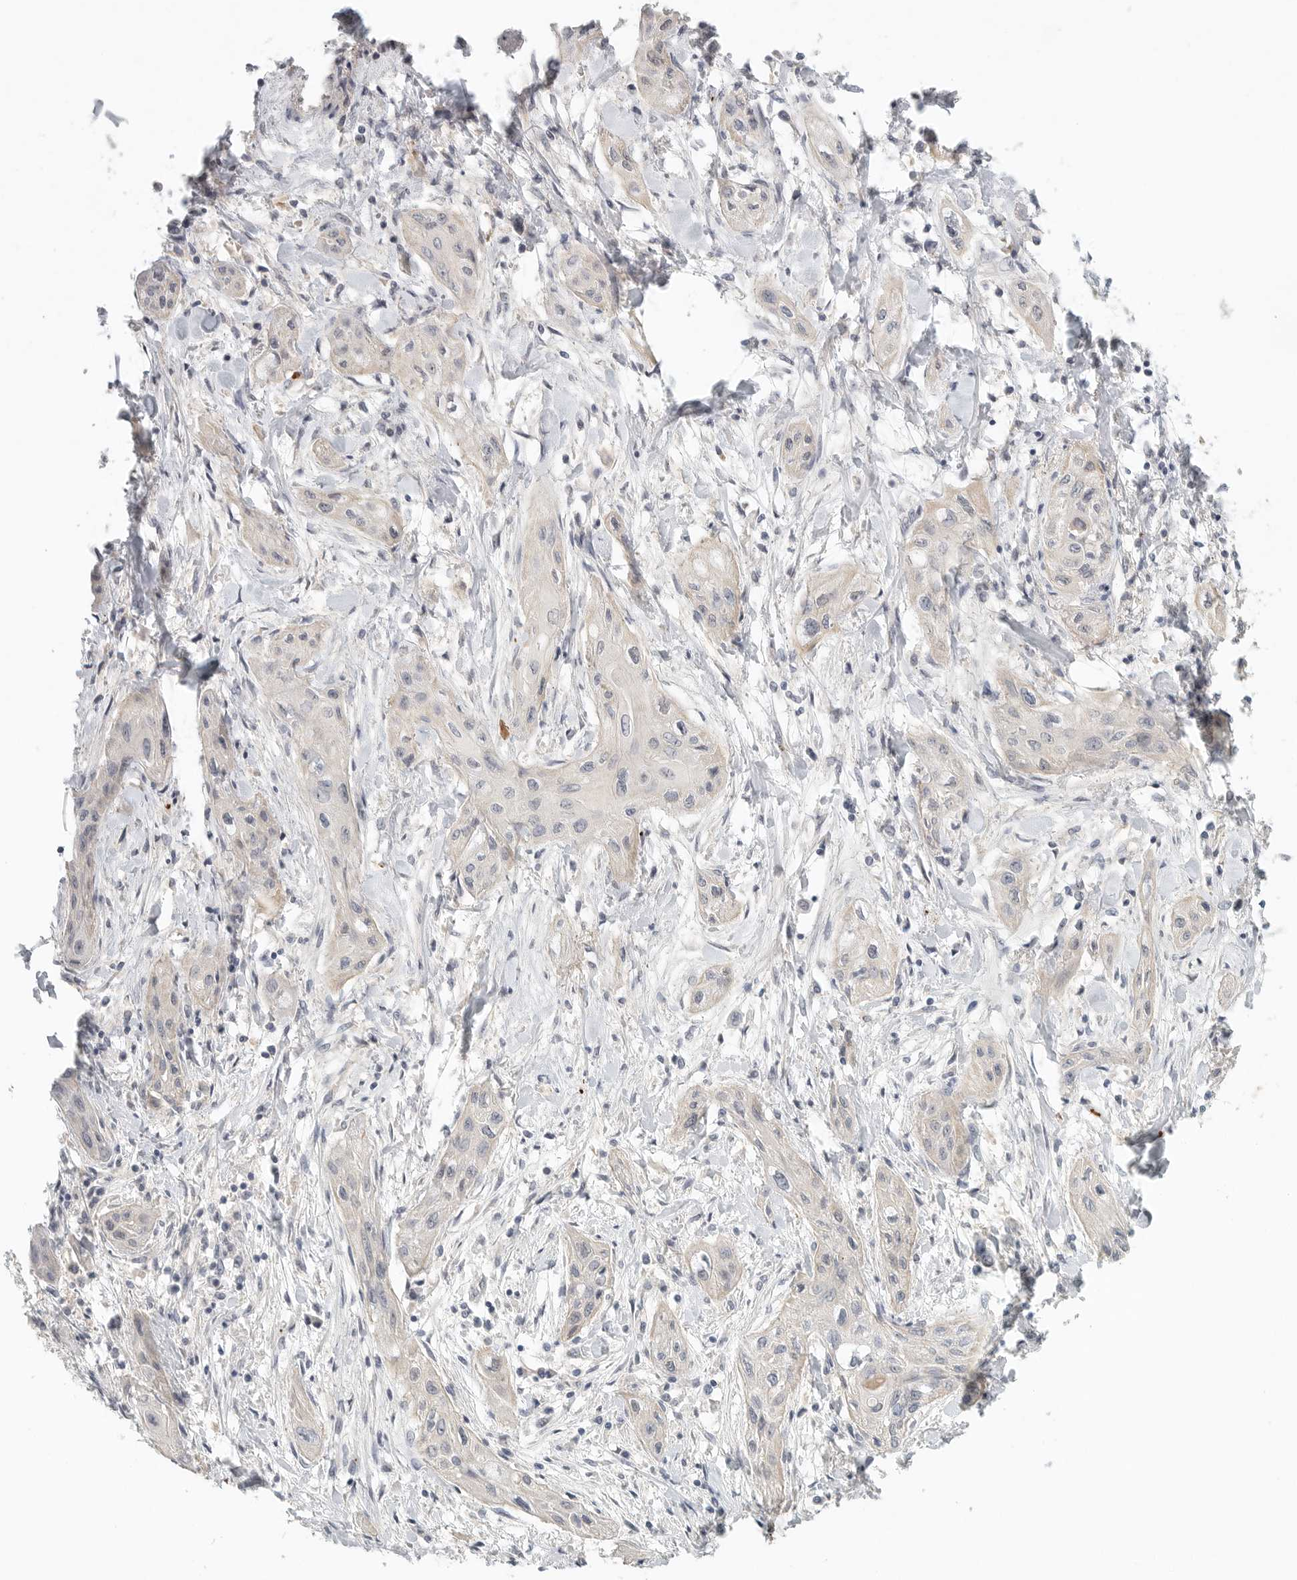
{"staining": {"intensity": "negative", "quantity": "none", "location": "none"}, "tissue": "lung cancer", "cell_type": "Tumor cells", "image_type": "cancer", "snomed": [{"axis": "morphology", "description": "Squamous cell carcinoma, NOS"}, {"axis": "topography", "description": "Lung"}], "caption": "This is a histopathology image of immunohistochemistry (IHC) staining of lung cancer (squamous cell carcinoma), which shows no expression in tumor cells.", "gene": "HDAC6", "patient": {"sex": "female", "age": 47}}